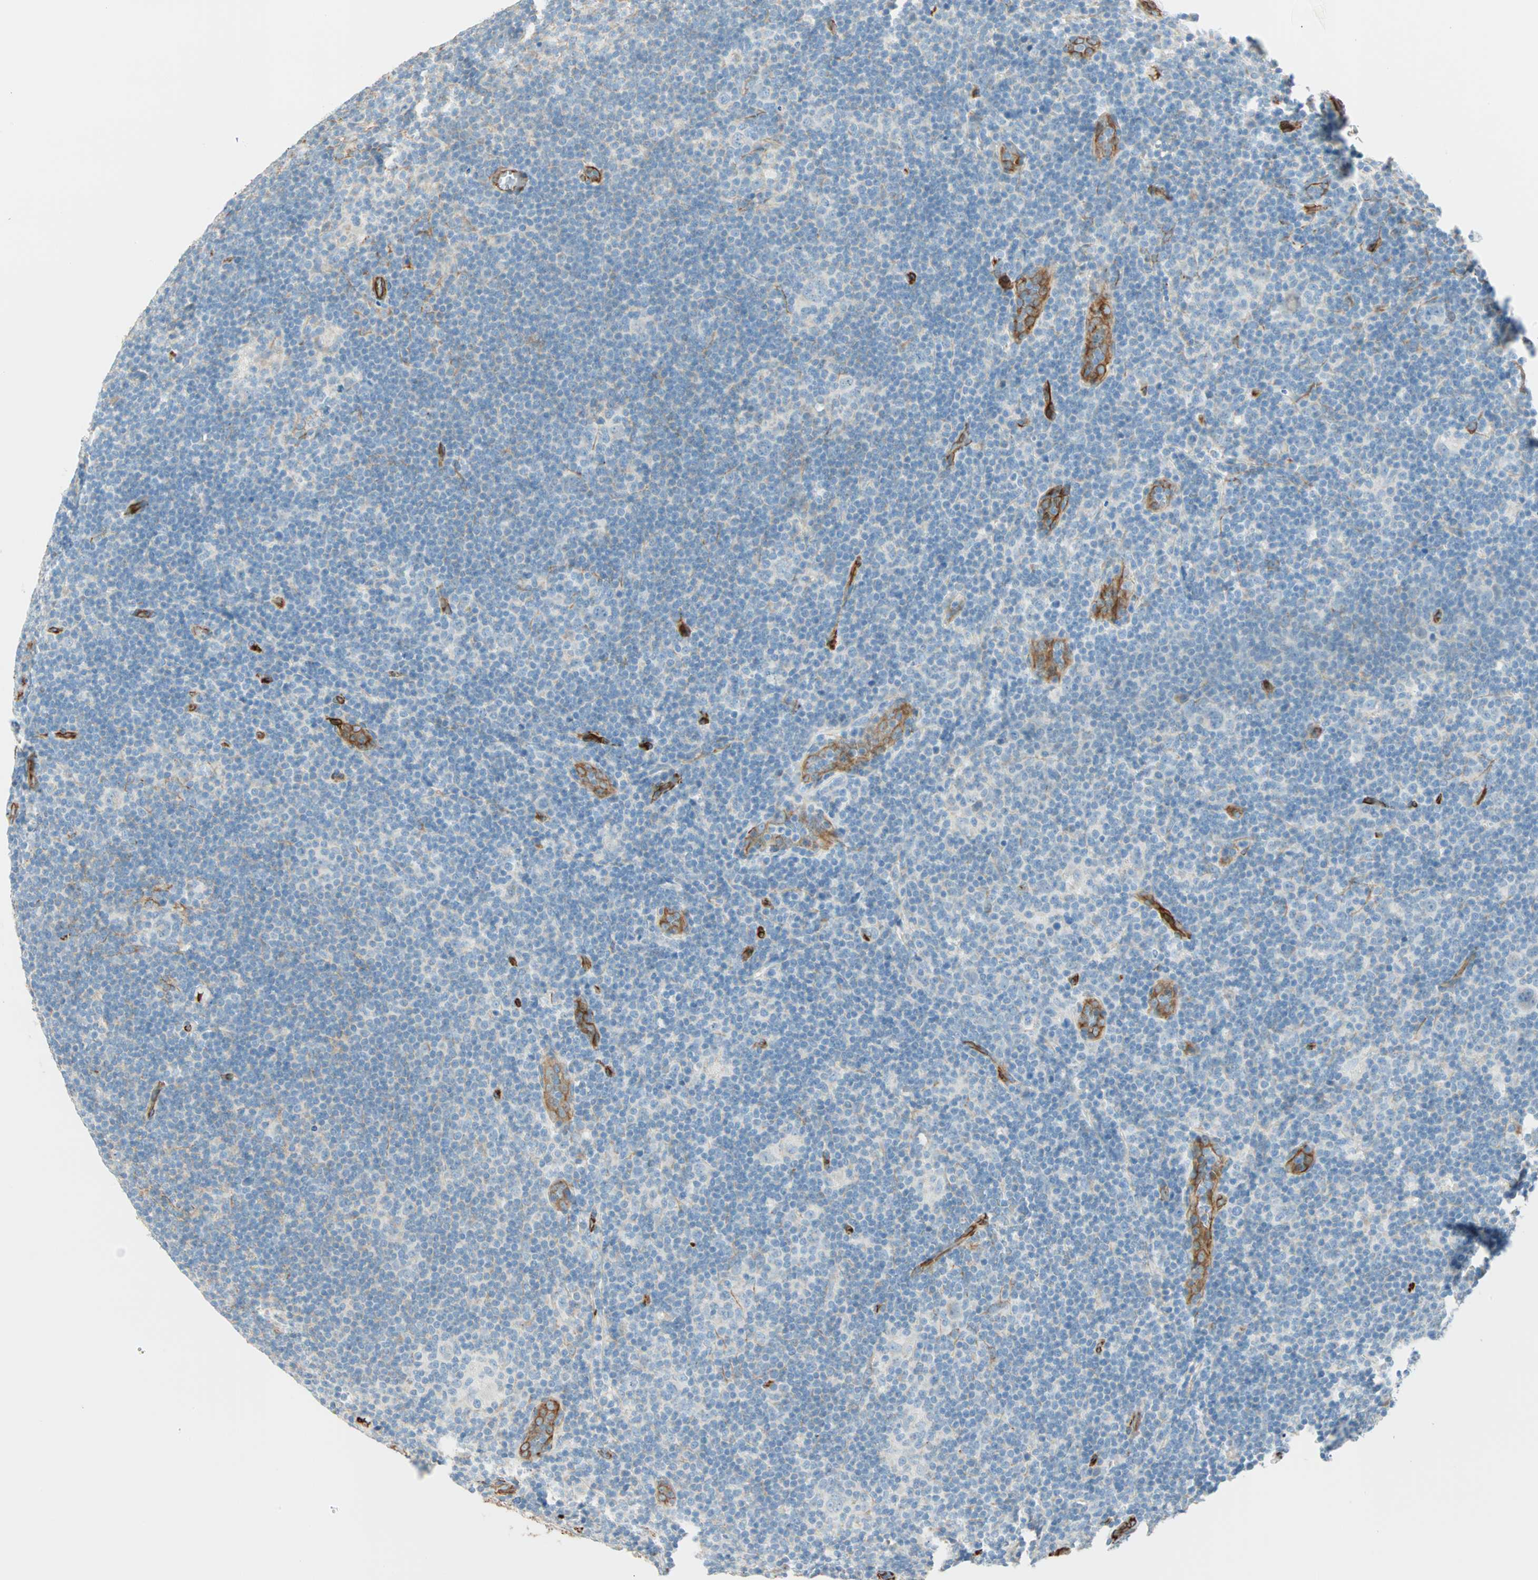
{"staining": {"intensity": "negative", "quantity": "none", "location": "none"}, "tissue": "lymphoma", "cell_type": "Tumor cells", "image_type": "cancer", "snomed": [{"axis": "morphology", "description": "Hodgkin's disease, NOS"}, {"axis": "topography", "description": "Lymph node"}], "caption": "This is an immunohistochemistry micrograph of human lymphoma. There is no expression in tumor cells.", "gene": "NES", "patient": {"sex": "female", "age": 57}}